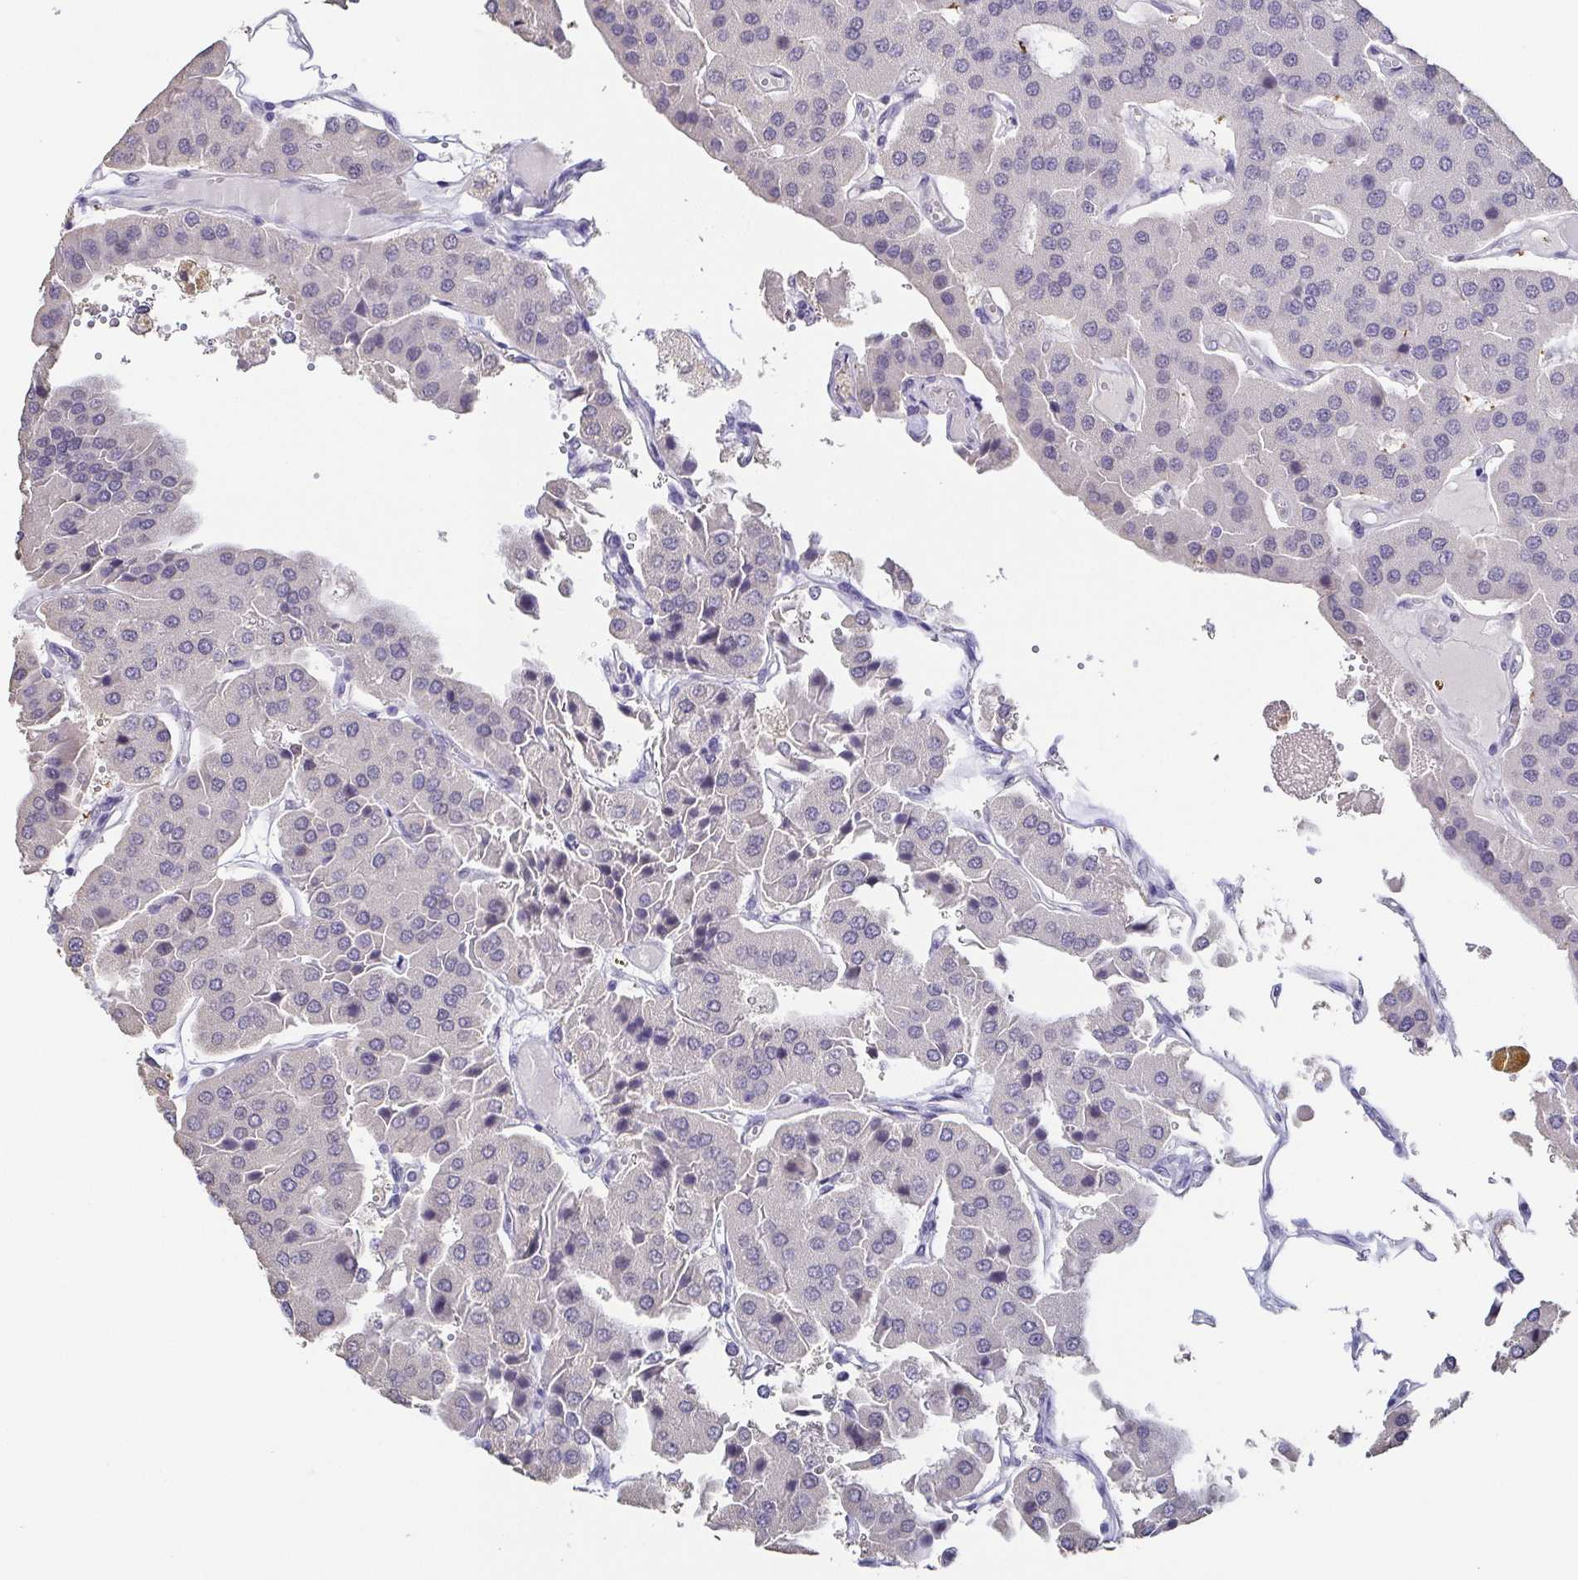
{"staining": {"intensity": "negative", "quantity": "none", "location": "none"}, "tissue": "parathyroid gland", "cell_type": "Glandular cells", "image_type": "normal", "snomed": [{"axis": "morphology", "description": "Normal tissue, NOS"}, {"axis": "morphology", "description": "Adenoma, NOS"}, {"axis": "topography", "description": "Parathyroid gland"}], "caption": "Glandular cells are negative for brown protein staining in unremarkable parathyroid gland. Brightfield microscopy of IHC stained with DAB (brown) and hematoxylin (blue), captured at high magnification.", "gene": "NEFH", "patient": {"sex": "female", "age": 86}}